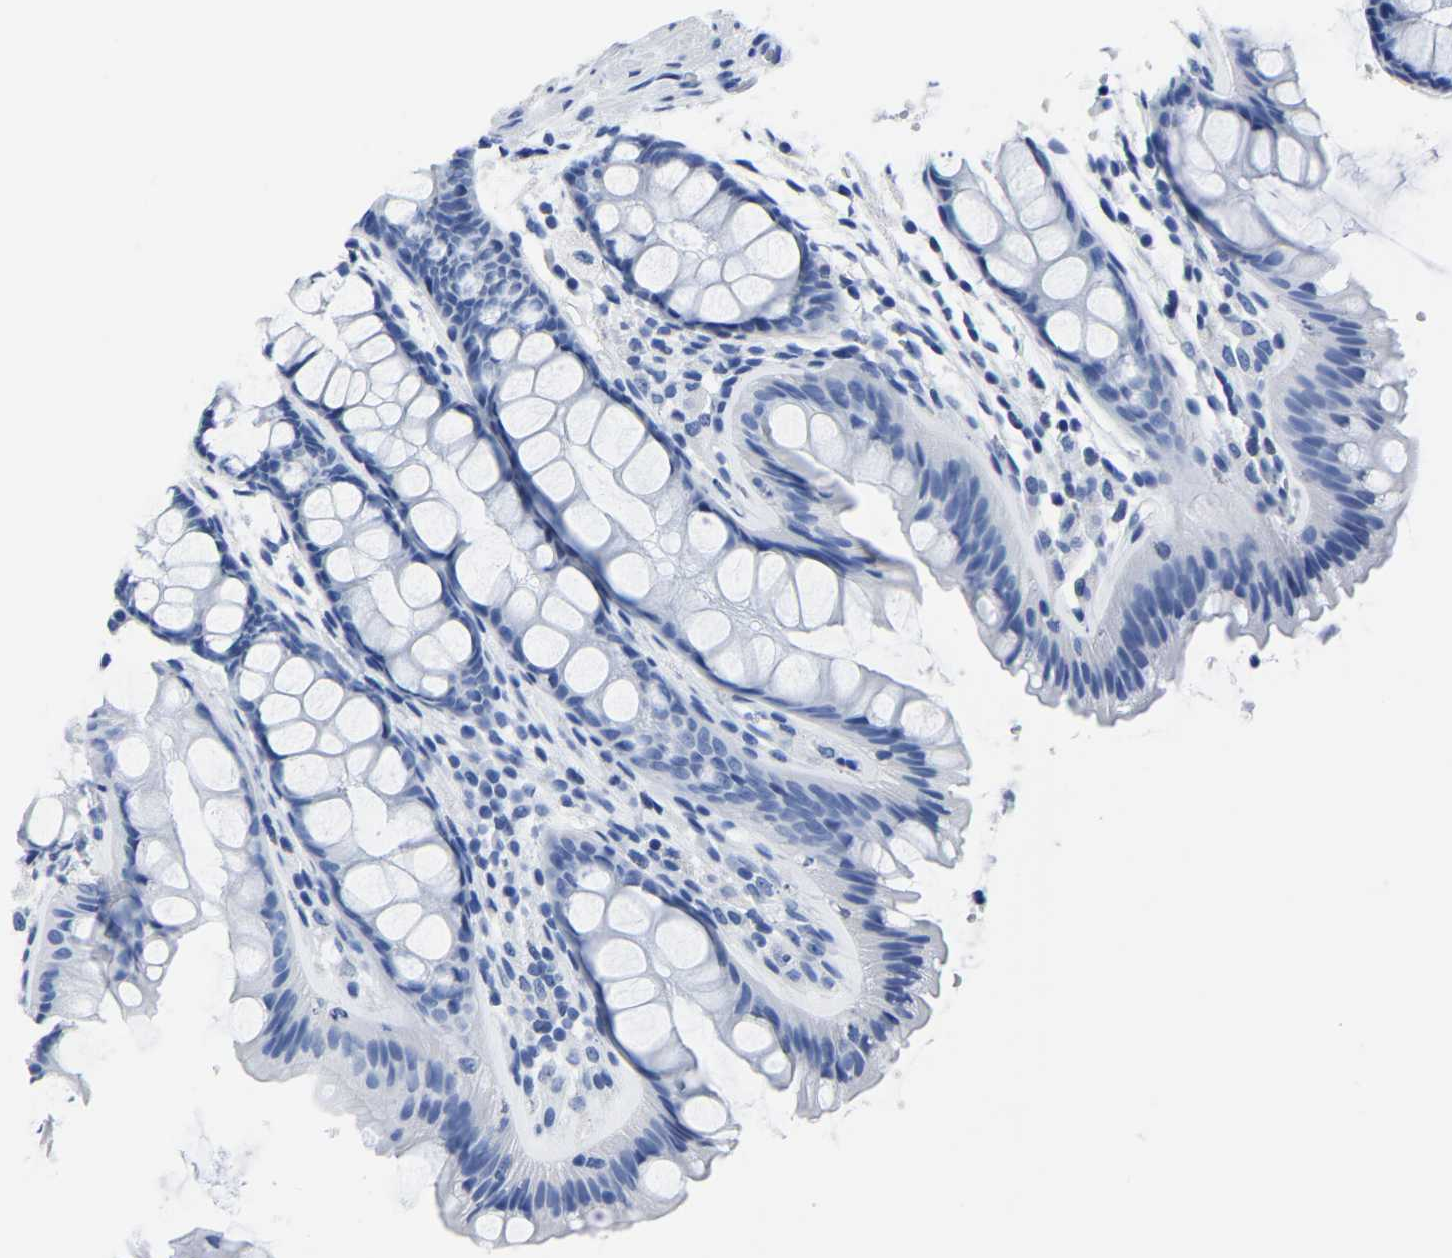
{"staining": {"intensity": "negative", "quantity": "none", "location": "none"}, "tissue": "colon", "cell_type": "Endothelial cells", "image_type": "normal", "snomed": [{"axis": "morphology", "description": "Normal tissue, NOS"}, {"axis": "topography", "description": "Colon"}], "caption": "This is an IHC micrograph of unremarkable human colon. There is no staining in endothelial cells.", "gene": "IMPG2", "patient": {"sex": "female", "age": 56}}